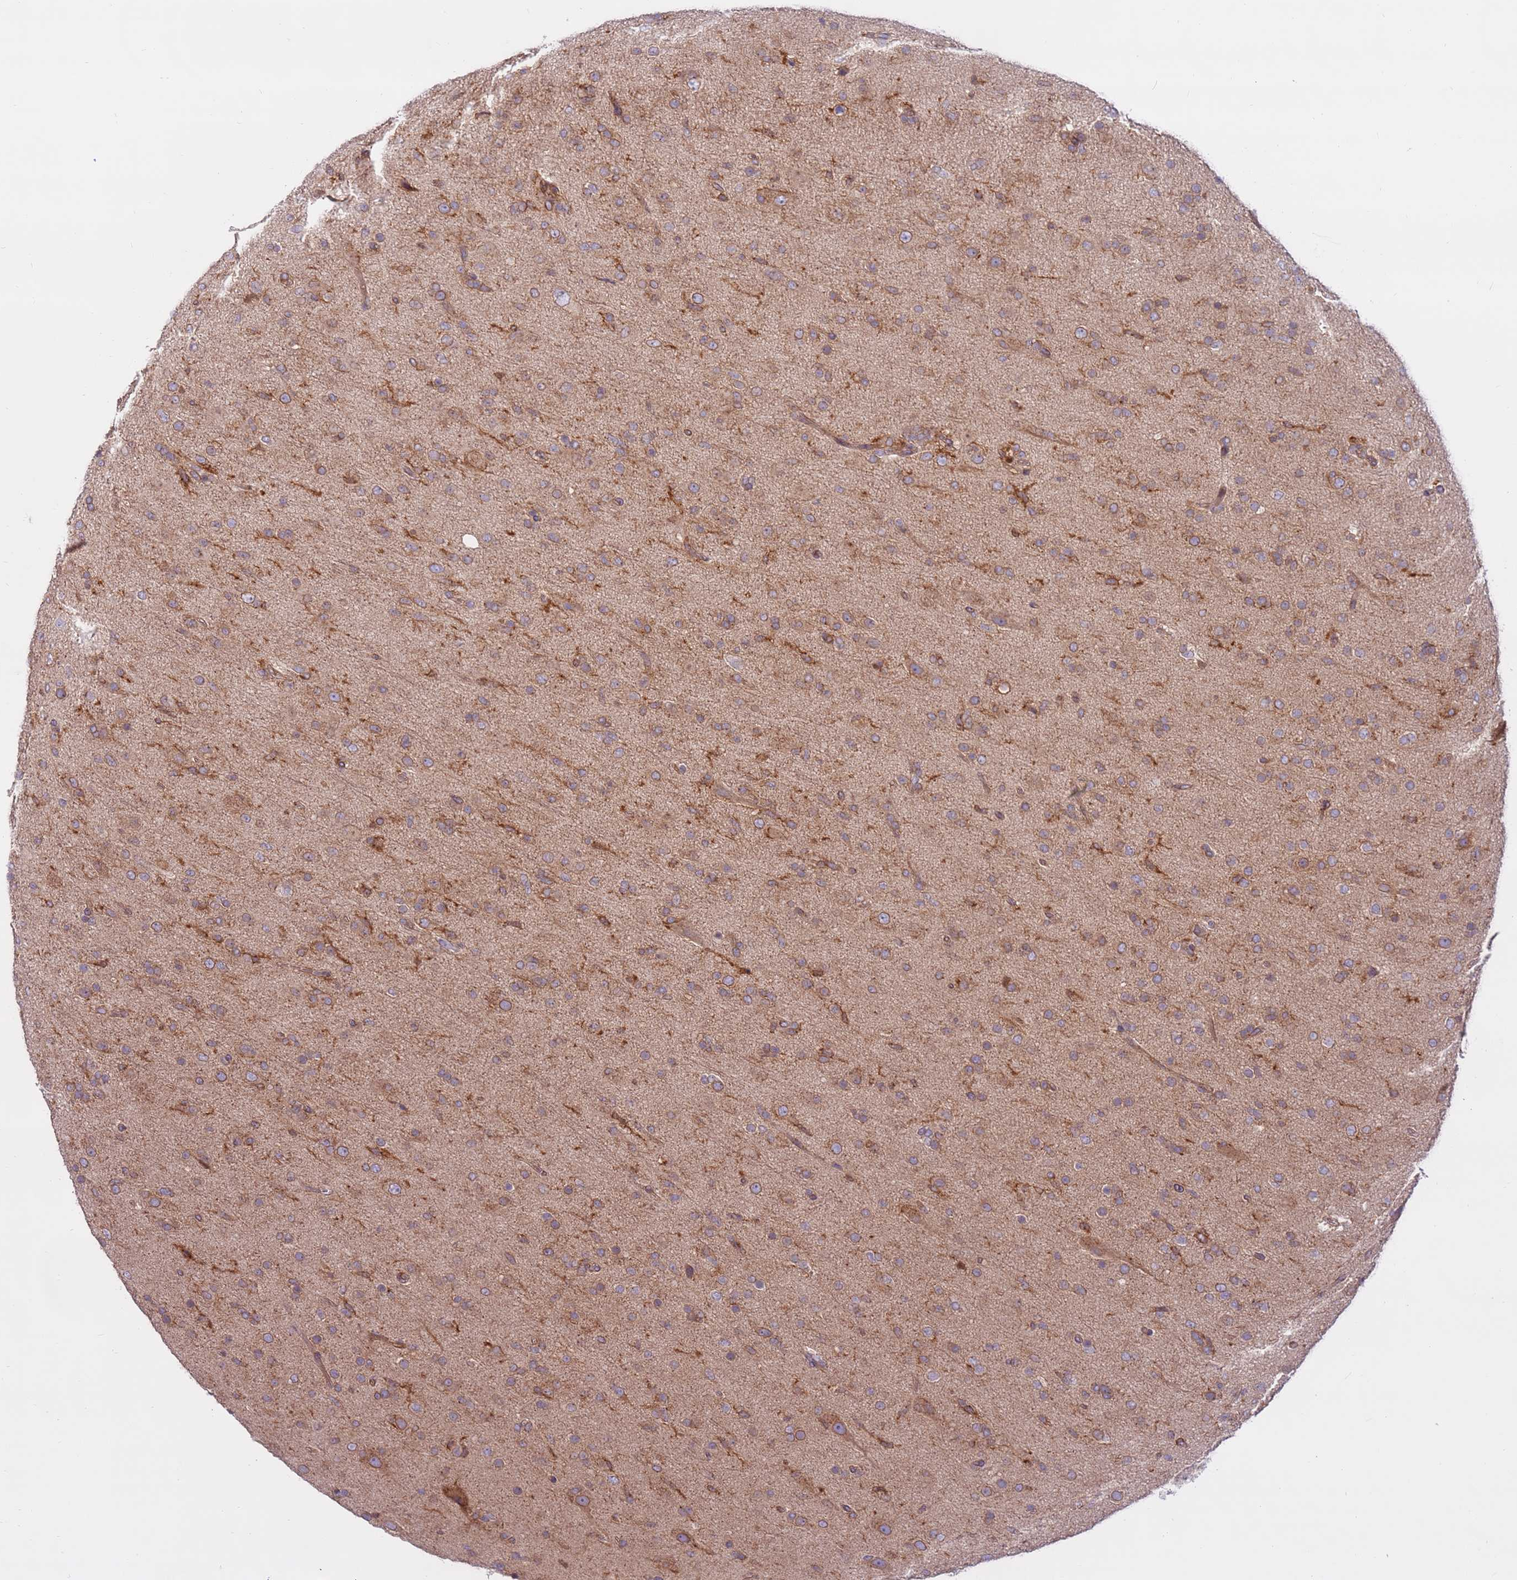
{"staining": {"intensity": "moderate", "quantity": "25%-75%", "location": "cytoplasmic/membranous"}, "tissue": "glioma", "cell_type": "Tumor cells", "image_type": "cancer", "snomed": [{"axis": "morphology", "description": "Glioma, malignant, Low grade"}, {"axis": "topography", "description": "Brain"}], "caption": "Moderate cytoplasmic/membranous positivity is appreciated in approximately 25%-75% of tumor cells in malignant low-grade glioma.", "gene": "DDX19B", "patient": {"sex": "male", "age": 65}}